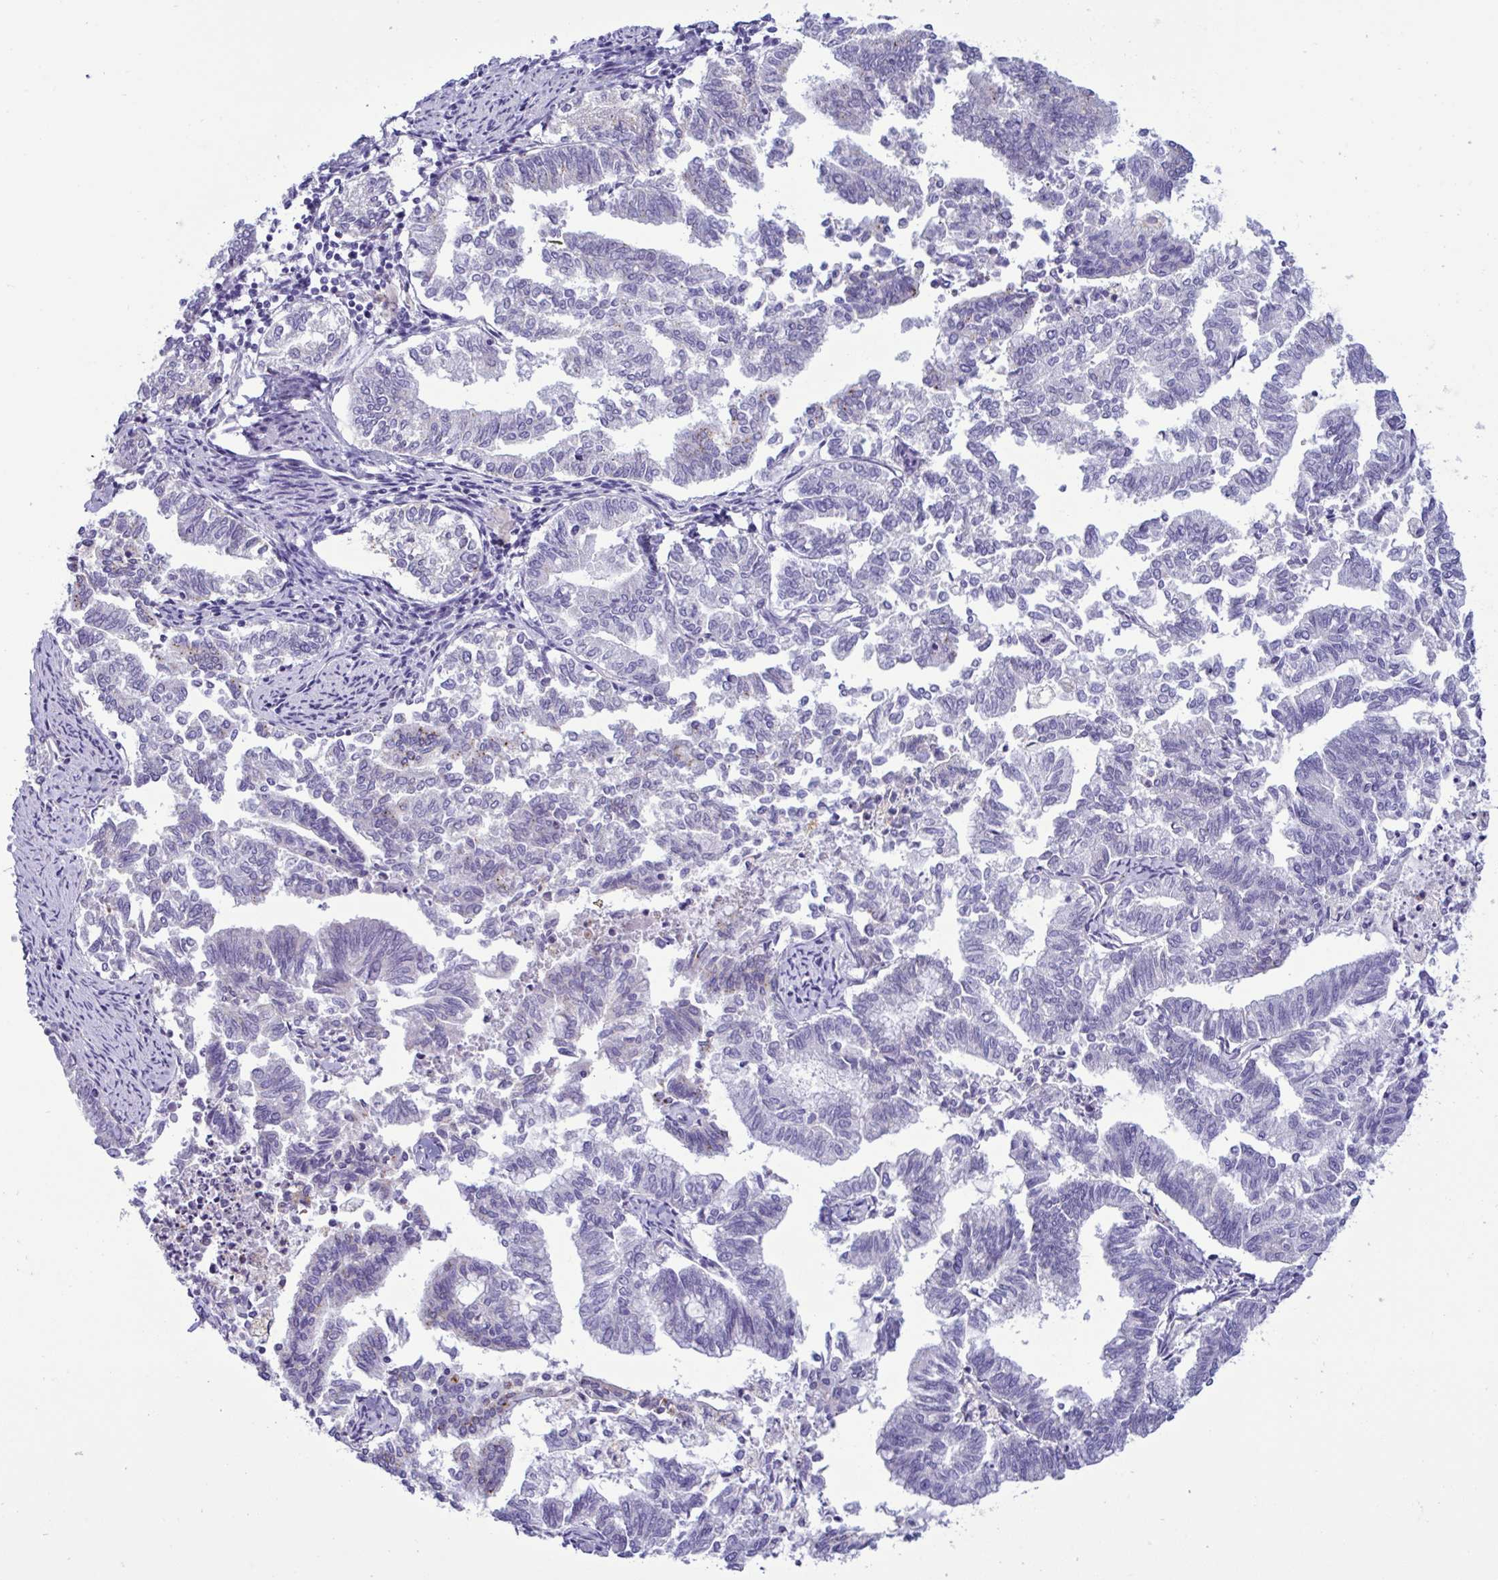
{"staining": {"intensity": "negative", "quantity": "none", "location": "none"}, "tissue": "endometrial cancer", "cell_type": "Tumor cells", "image_type": "cancer", "snomed": [{"axis": "morphology", "description": "Adenocarcinoma, NOS"}, {"axis": "topography", "description": "Endometrium"}], "caption": "This photomicrograph is of endometrial cancer stained with immunohistochemistry (IHC) to label a protein in brown with the nuclei are counter-stained blue. There is no positivity in tumor cells. (DAB (3,3'-diaminobenzidine) IHC, high magnification).", "gene": "SREBF1", "patient": {"sex": "female", "age": 79}}